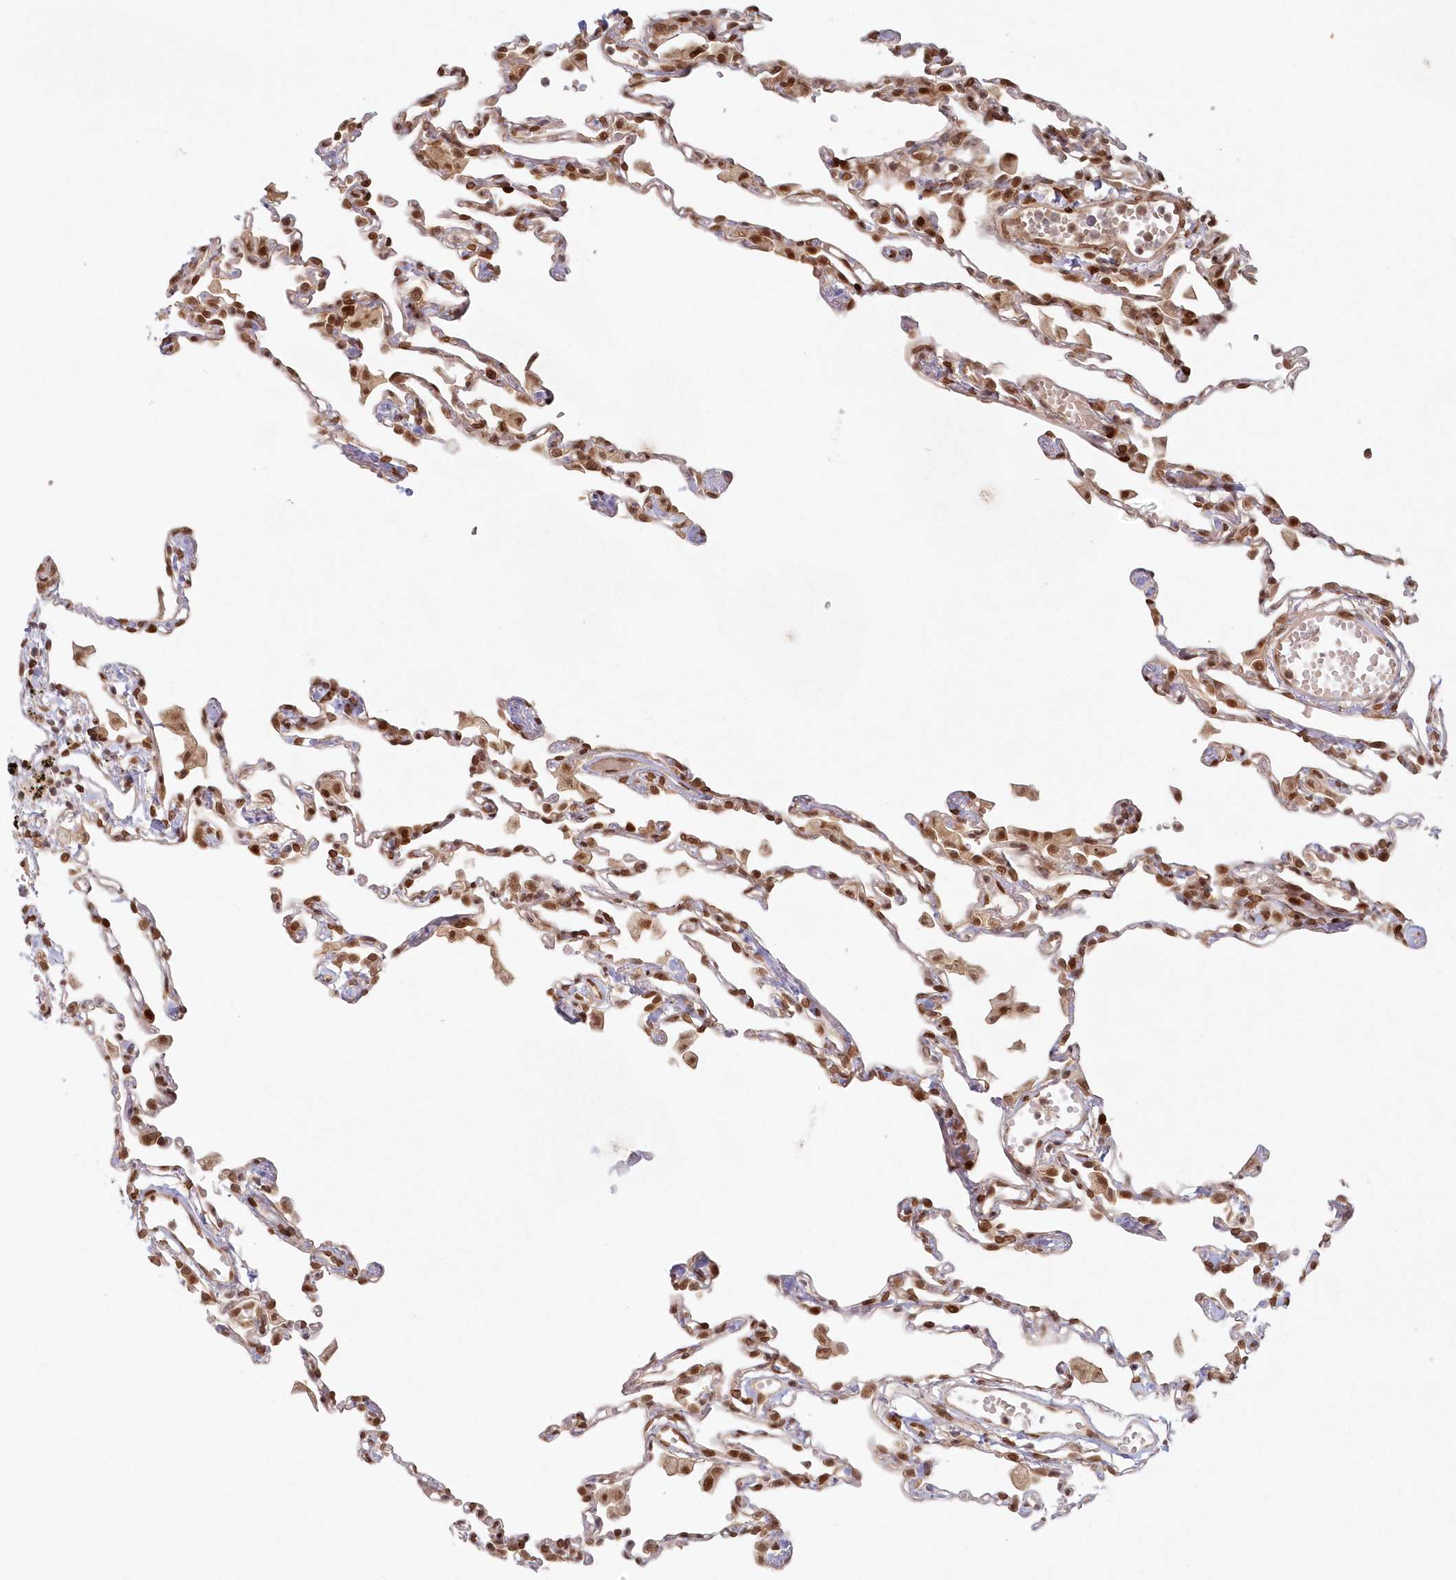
{"staining": {"intensity": "moderate", "quantity": ">75%", "location": "cytoplasmic/membranous,nuclear"}, "tissue": "lung", "cell_type": "Alveolar cells", "image_type": "normal", "snomed": [{"axis": "morphology", "description": "Normal tissue, NOS"}, {"axis": "topography", "description": "Lung"}], "caption": "Human lung stained with a brown dye shows moderate cytoplasmic/membranous,nuclear positive staining in about >75% of alveolar cells.", "gene": "TOGARAM2", "patient": {"sex": "female", "age": 49}}